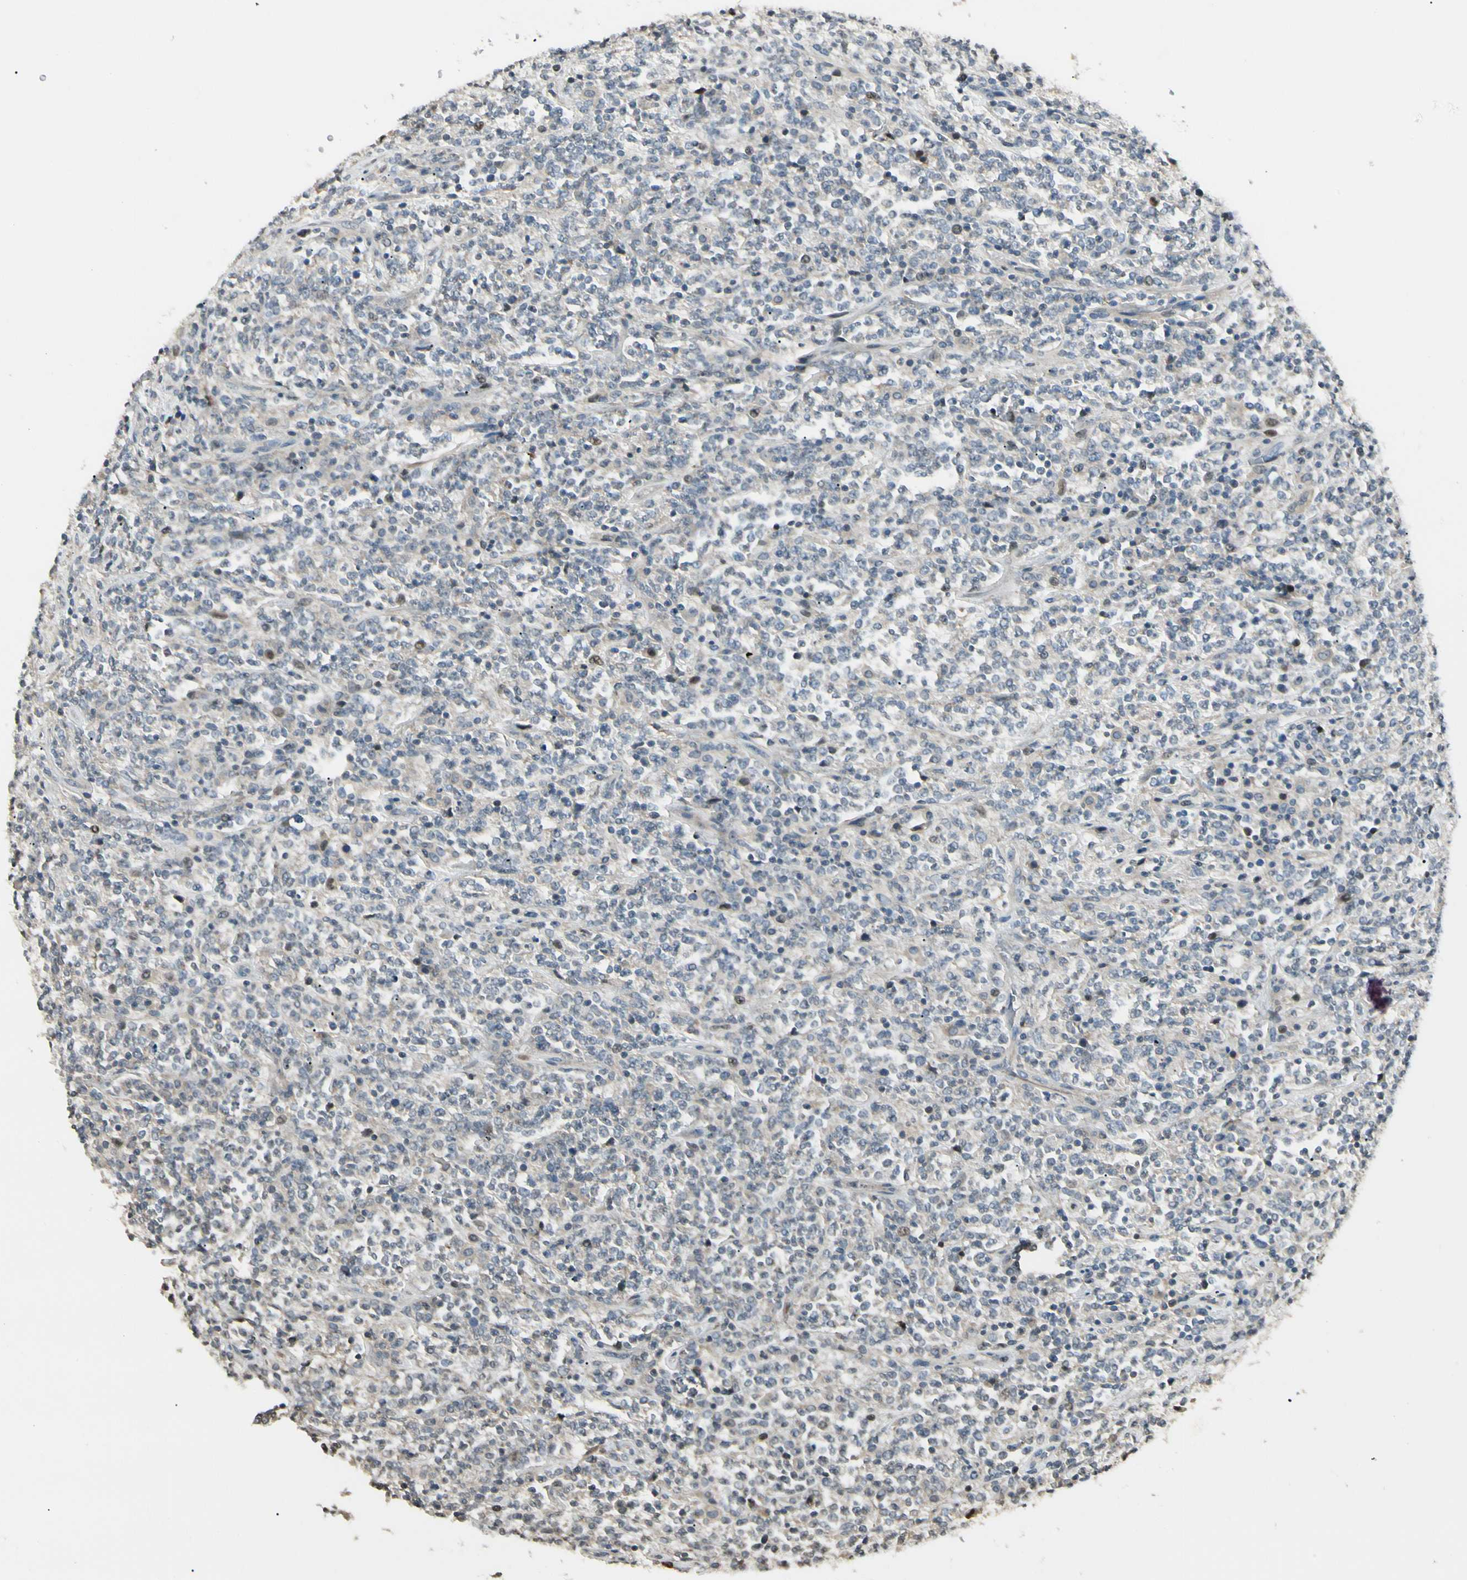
{"staining": {"intensity": "weak", "quantity": "<25%", "location": "cytoplasmic/membranous"}, "tissue": "lymphoma", "cell_type": "Tumor cells", "image_type": "cancer", "snomed": [{"axis": "morphology", "description": "Malignant lymphoma, non-Hodgkin's type, High grade"}, {"axis": "topography", "description": "Soft tissue"}], "caption": "This is an immunohistochemistry (IHC) photomicrograph of human high-grade malignant lymphoma, non-Hodgkin's type. There is no expression in tumor cells.", "gene": "P3H2", "patient": {"sex": "male", "age": 18}}